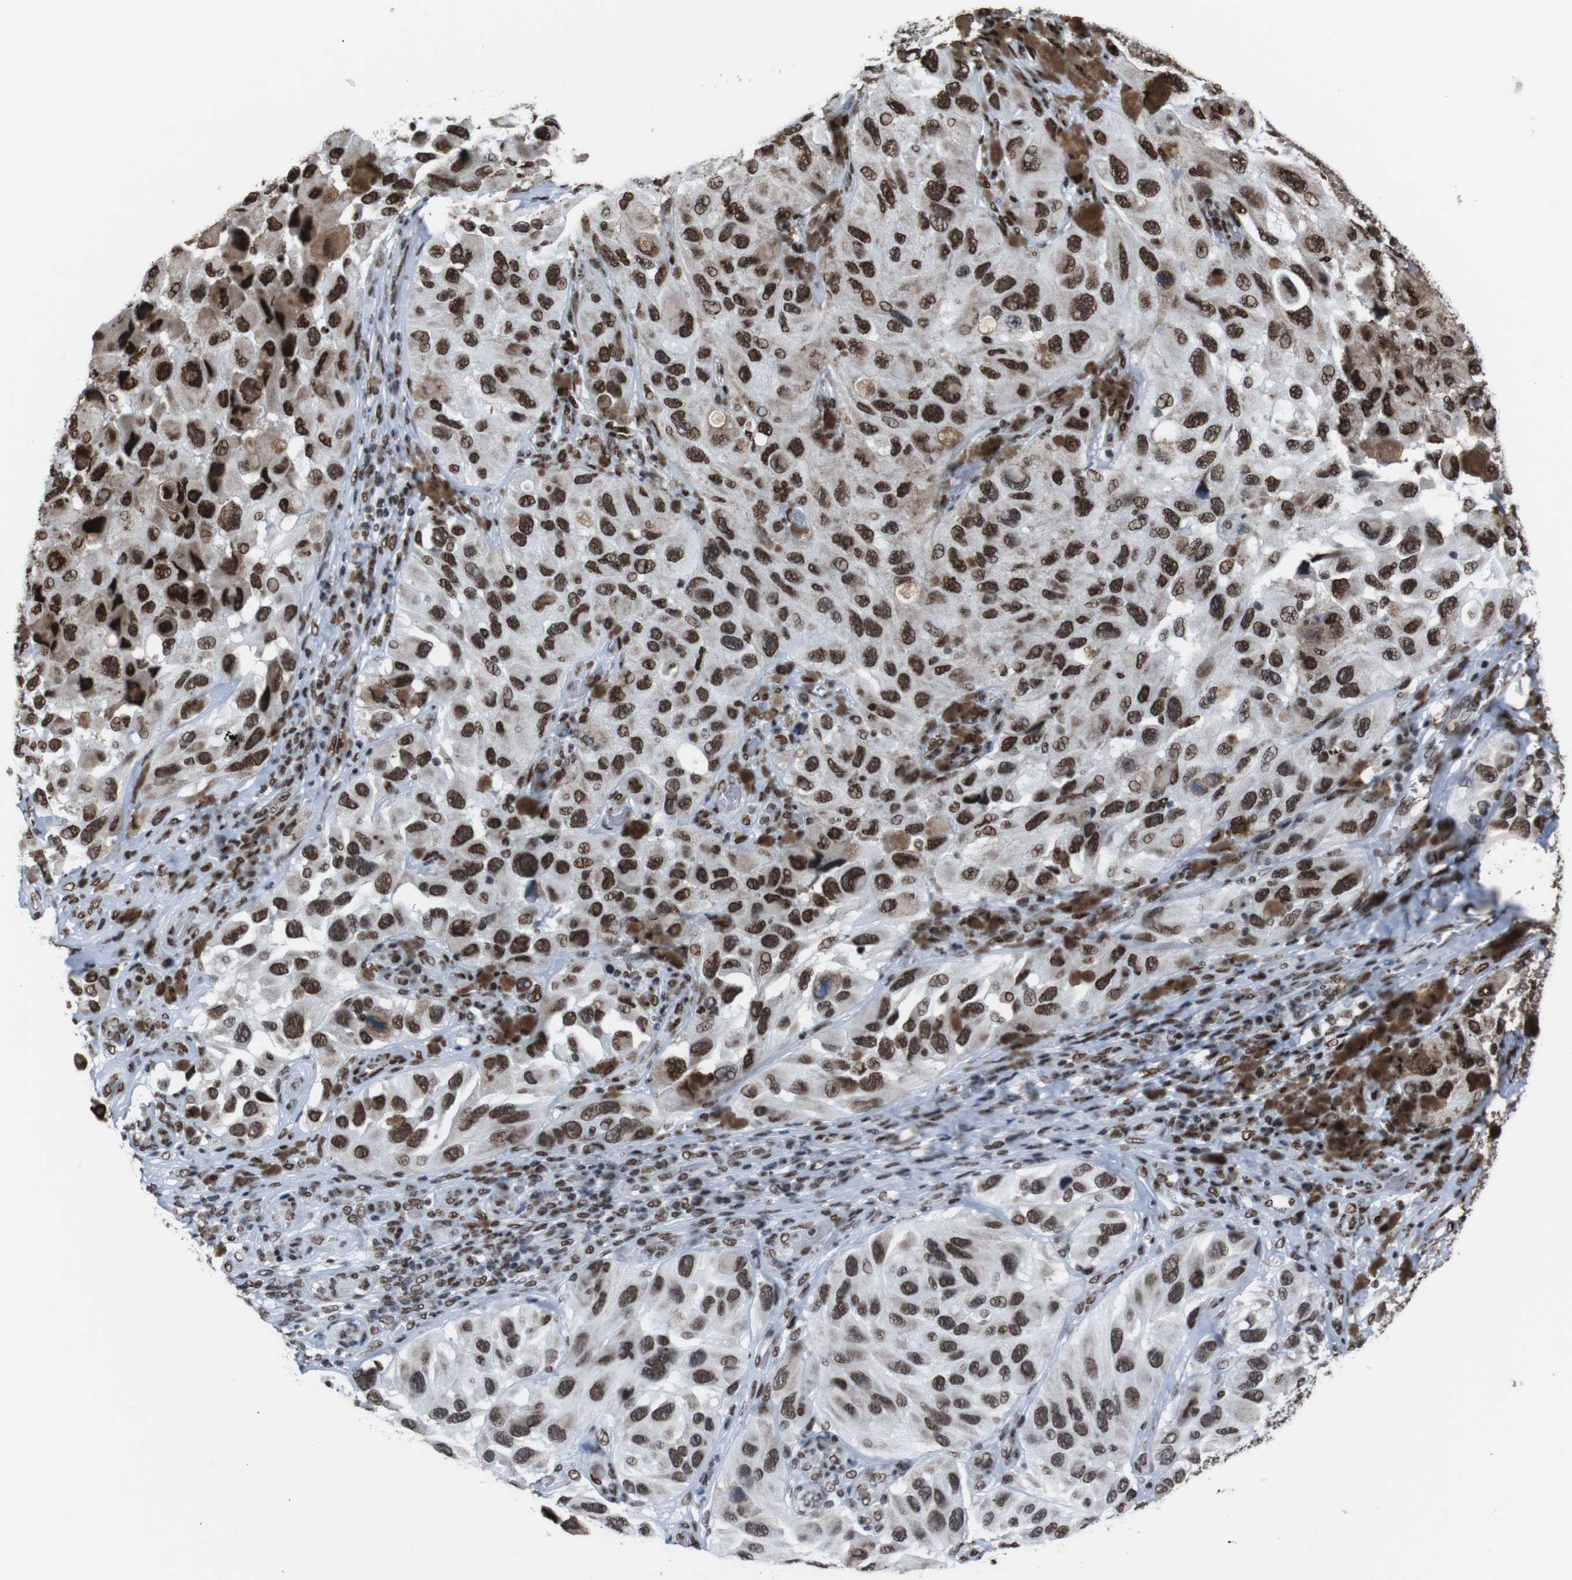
{"staining": {"intensity": "strong", "quantity": ">75%", "location": "nuclear"}, "tissue": "melanoma", "cell_type": "Tumor cells", "image_type": "cancer", "snomed": [{"axis": "morphology", "description": "Malignant melanoma, NOS"}, {"axis": "topography", "description": "Skin"}], "caption": "The photomicrograph displays immunohistochemical staining of melanoma. There is strong nuclear staining is seen in about >75% of tumor cells.", "gene": "ROMO1", "patient": {"sex": "female", "age": 73}}